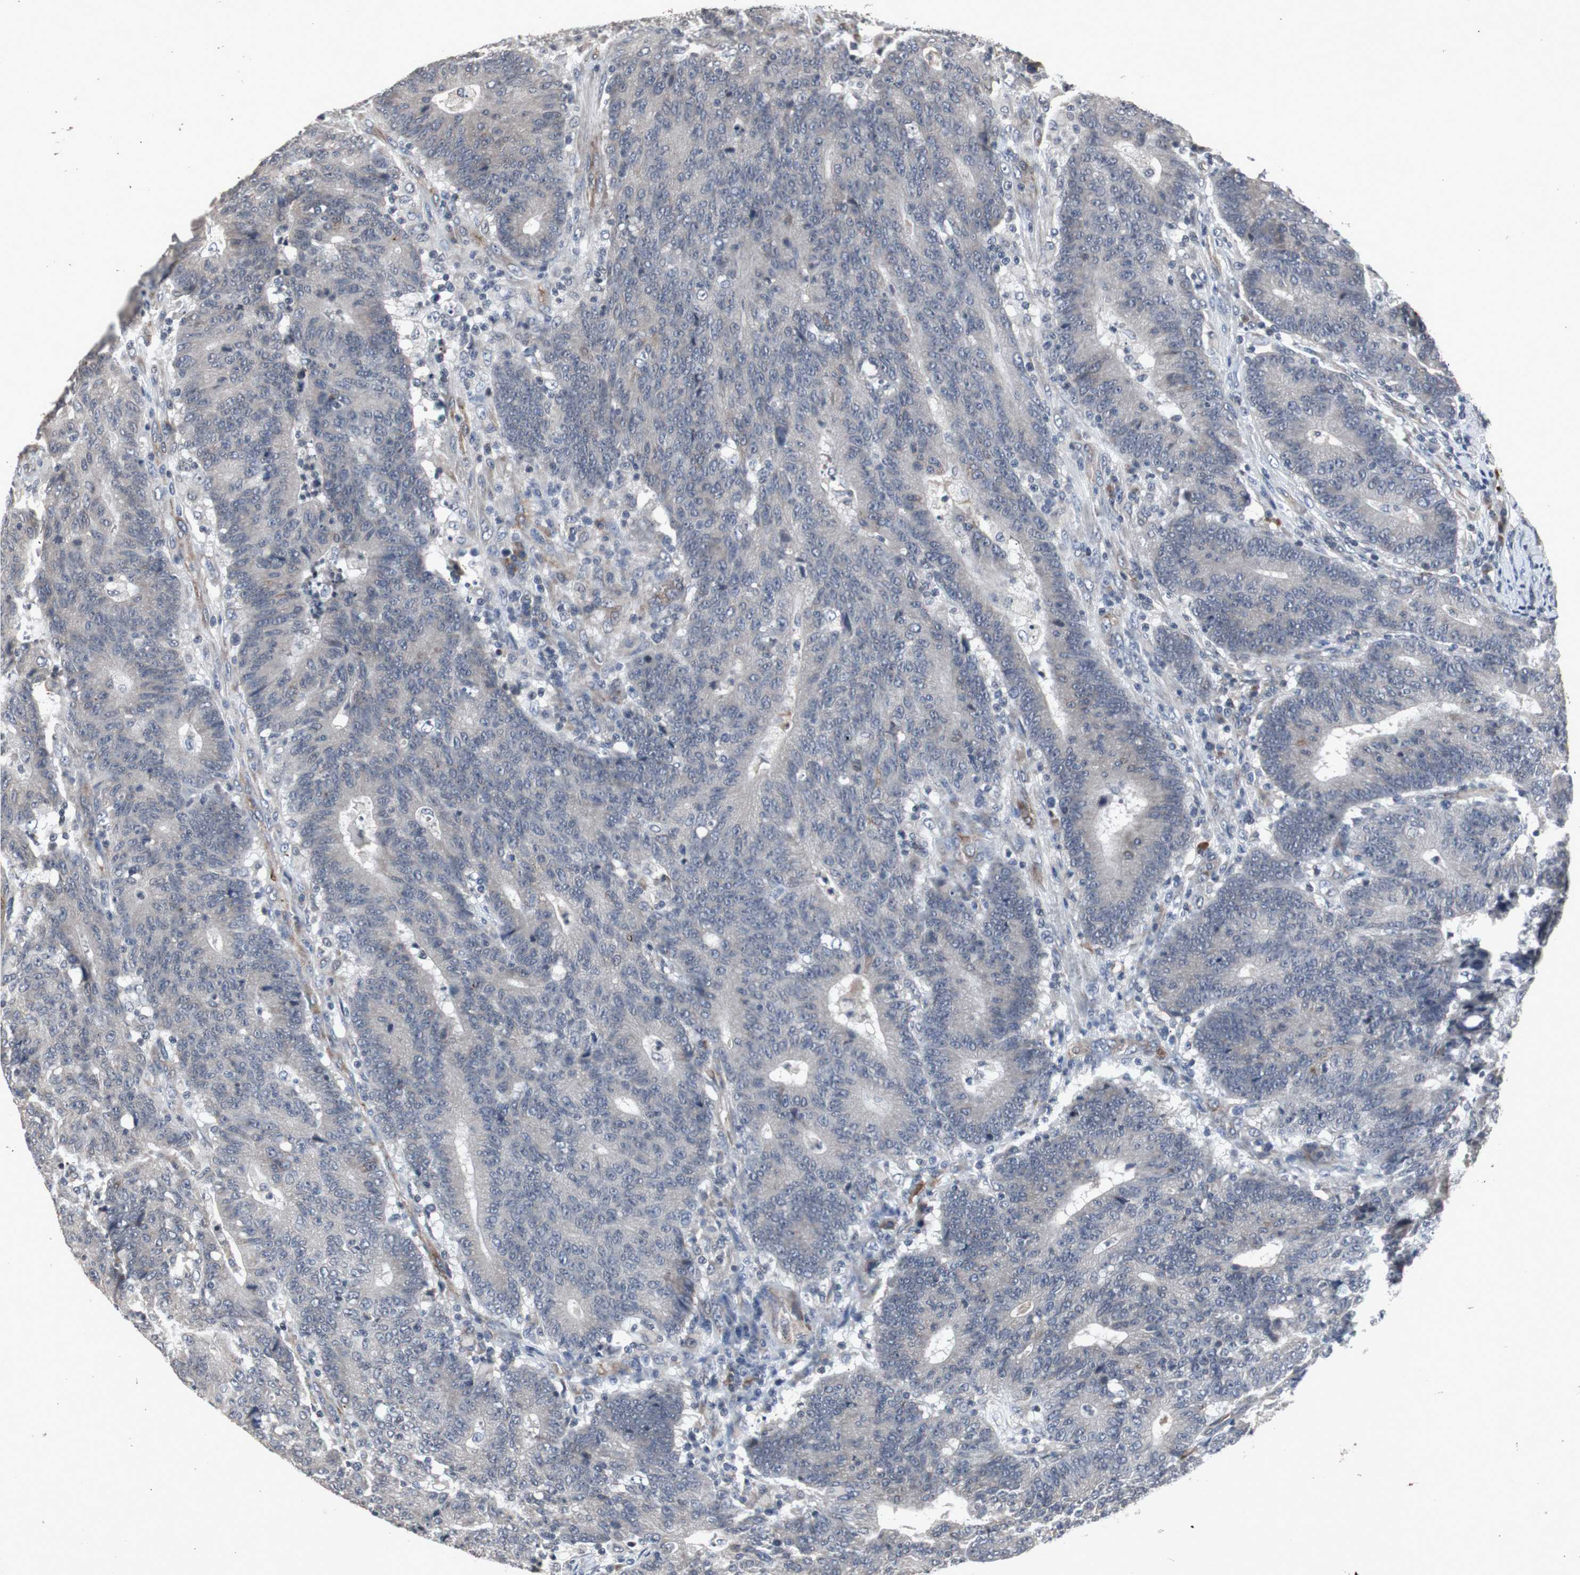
{"staining": {"intensity": "negative", "quantity": "none", "location": "none"}, "tissue": "colorectal cancer", "cell_type": "Tumor cells", "image_type": "cancer", "snomed": [{"axis": "morphology", "description": "Normal tissue, NOS"}, {"axis": "morphology", "description": "Adenocarcinoma, NOS"}, {"axis": "topography", "description": "Colon"}], "caption": "Human adenocarcinoma (colorectal) stained for a protein using immunohistochemistry (IHC) demonstrates no positivity in tumor cells.", "gene": "CRADD", "patient": {"sex": "female", "age": 75}}